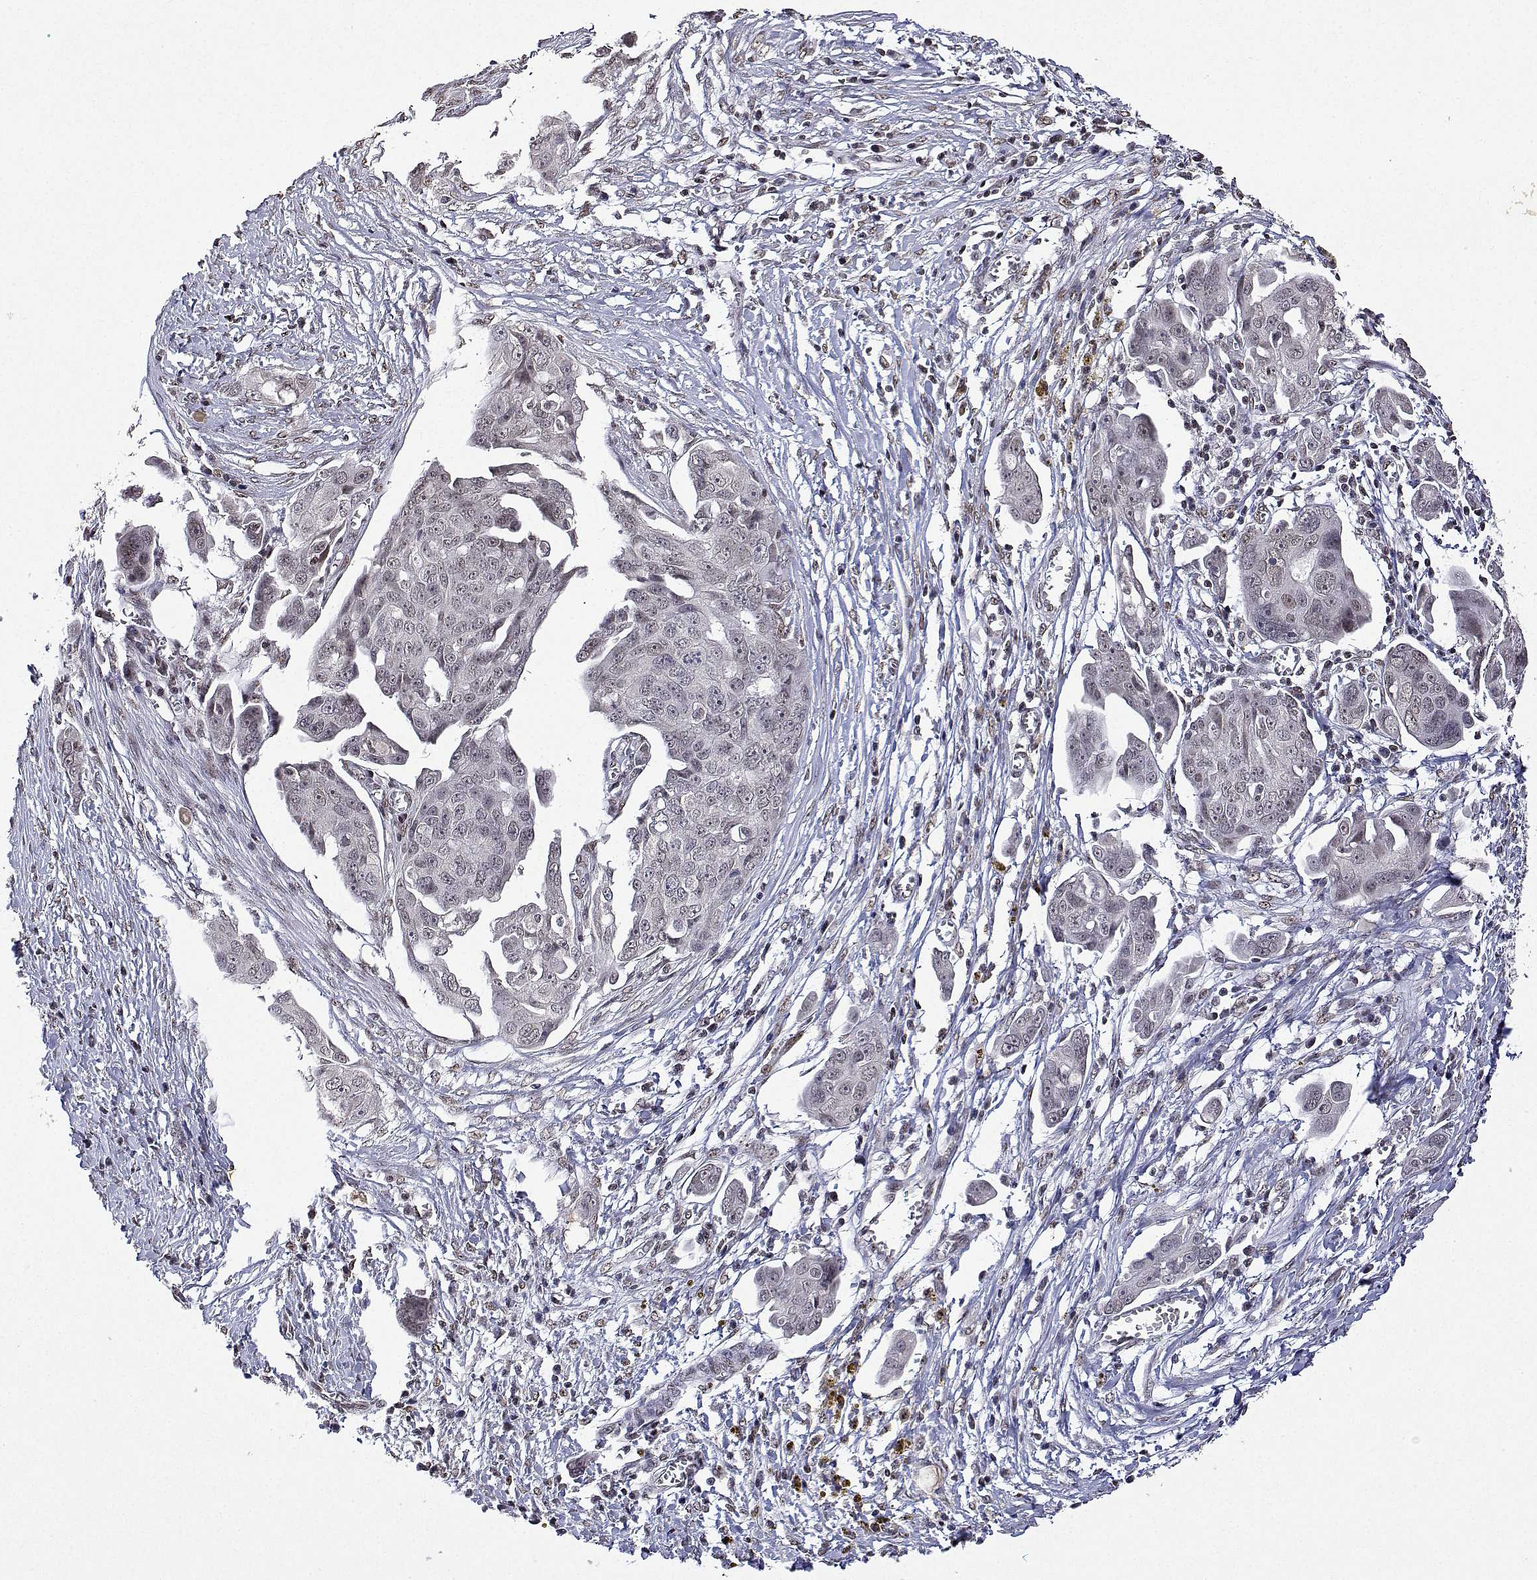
{"staining": {"intensity": "negative", "quantity": "none", "location": "none"}, "tissue": "ovarian cancer", "cell_type": "Tumor cells", "image_type": "cancer", "snomed": [{"axis": "morphology", "description": "Carcinoma, endometroid"}, {"axis": "topography", "description": "Ovary"}], "caption": "The histopathology image demonstrates no staining of tumor cells in ovarian cancer (endometroid carcinoma).", "gene": "XPC", "patient": {"sex": "female", "age": 70}}